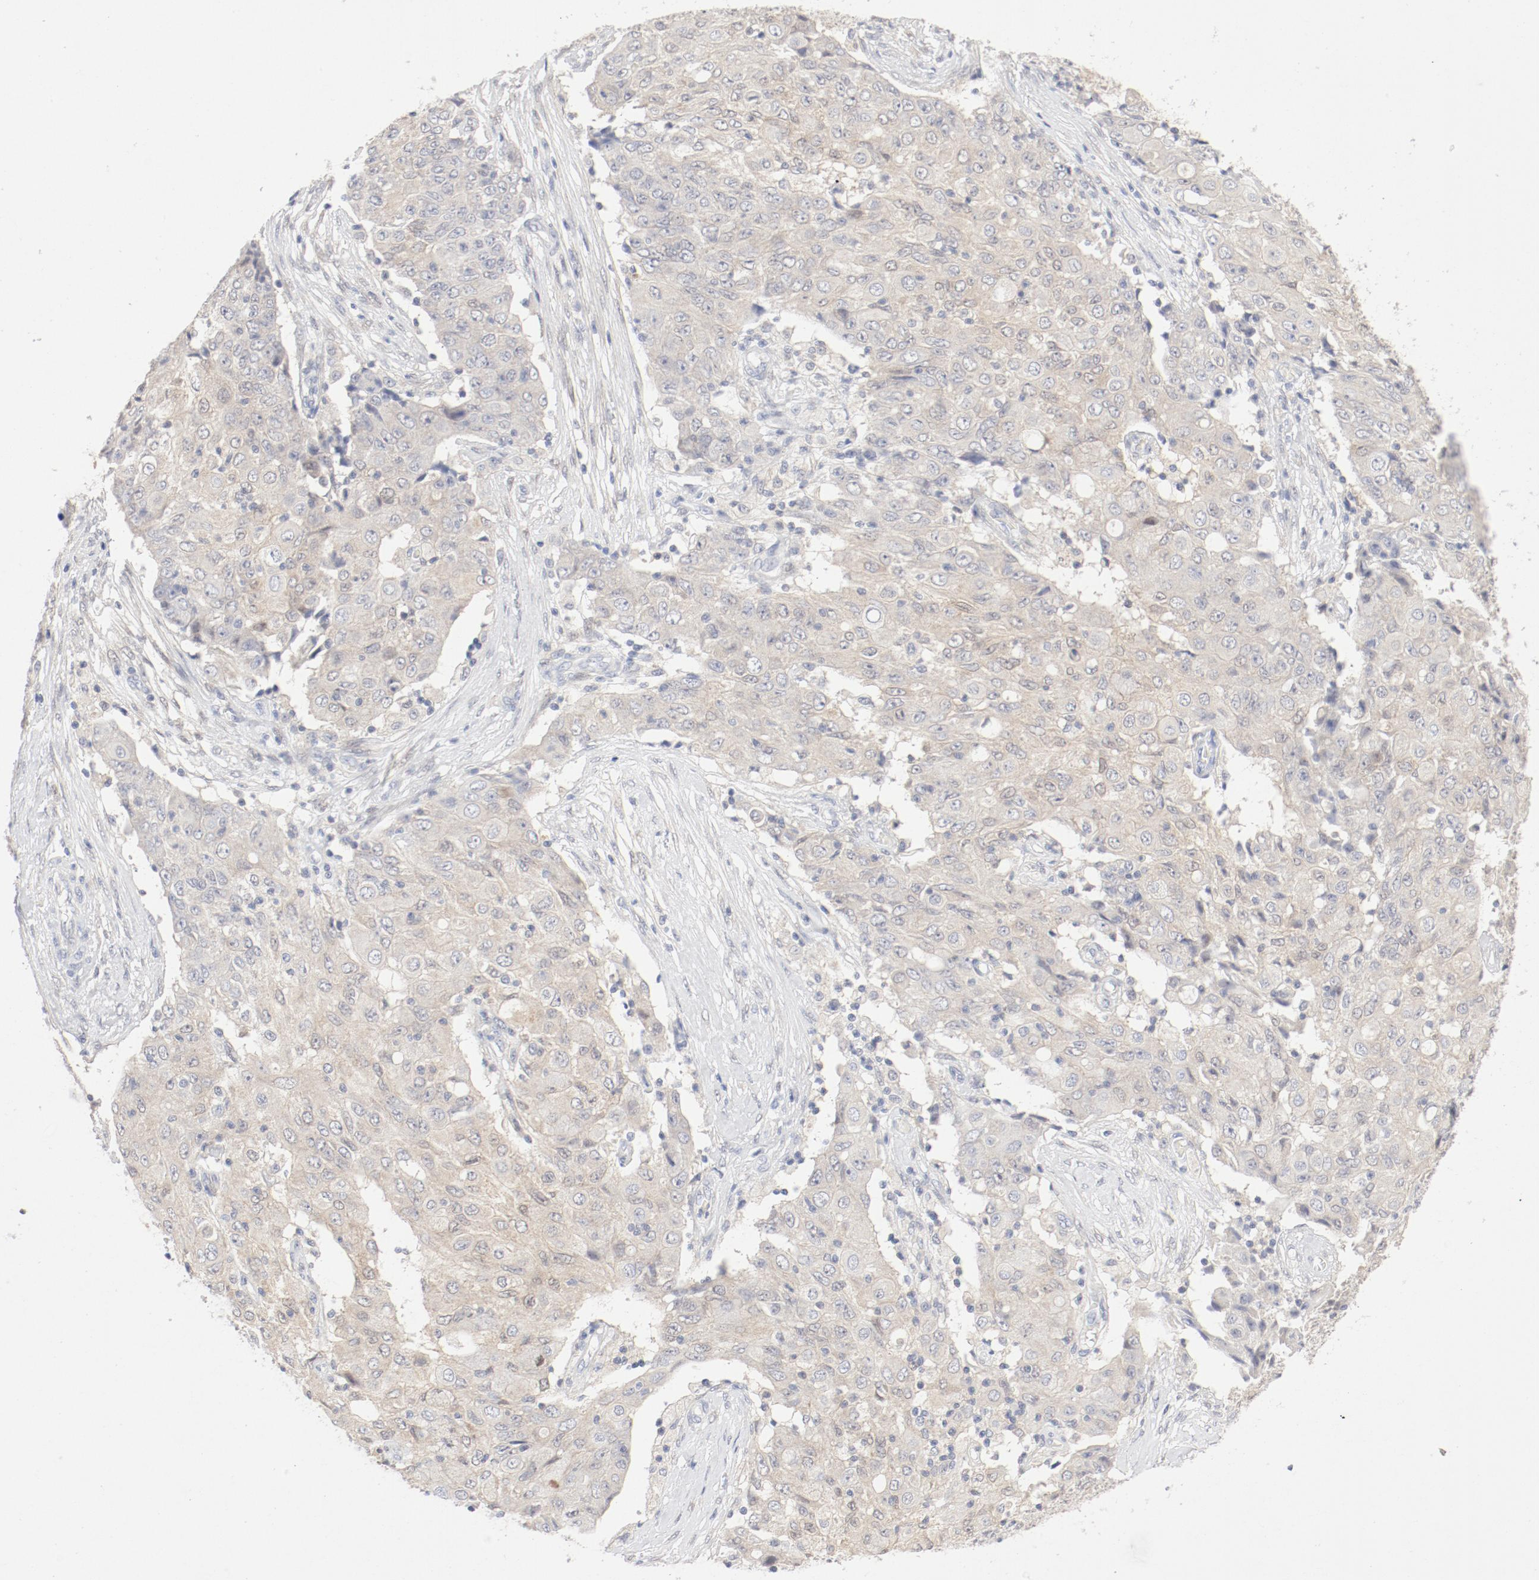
{"staining": {"intensity": "weak", "quantity": "25%-75%", "location": "cytoplasmic/membranous"}, "tissue": "ovarian cancer", "cell_type": "Tumor cells", "image_type": "cancer", "snomed": [{"axis": "morphology", "description": "Carcinoma, endometroid"}, {"axis": "topography", "description": "Ovary"}], "caption": "An immunohistochemistry histopathology image of tumor tissue is shown. Protein staining in brown highlights weak cytoplasmic/membranous positivity in ovarian cancer within tumor cells.", "gene": "PGM1", "patient": {"sex": "female", "age": 42}}